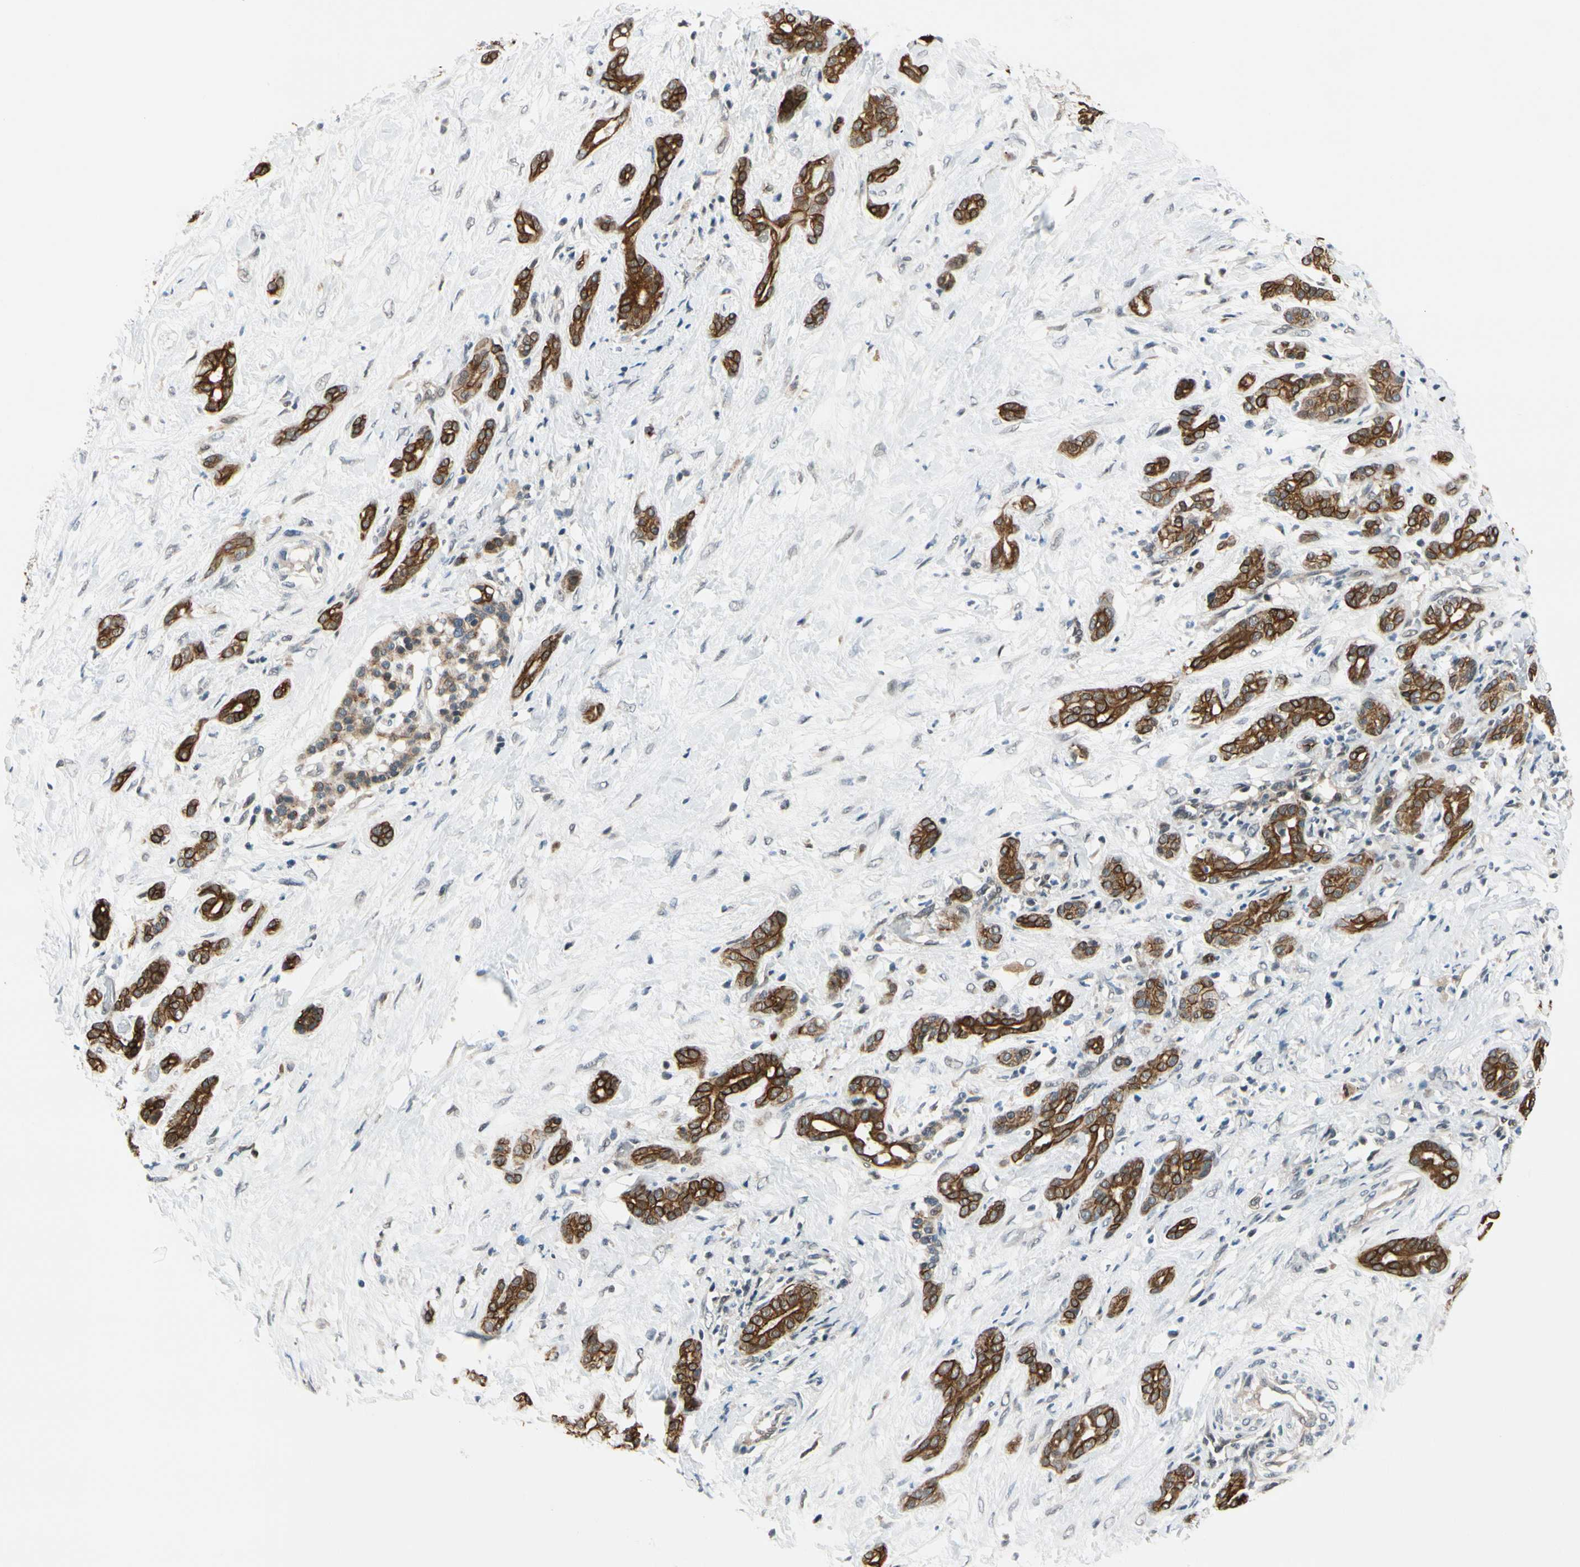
{"staining": {"intensity": "strong", "quantity": ">75%", "location": "cytoplasmic/membranous"}, "tissue": "pancreatic cancer", "cell_type": "Tumor cells", "image_type": "cancer", "snomed": [{"axis": "morphology", "description": "Adenocarcinoma, NOS"}, {"axis": "topography", "description": "Pancreas"}], "caption": "Tumor cells display high levels of strong cytoplasmic/membranous expression in about >75% of cells in pancreatic cancer (adenocarcinoma).", "gene": "TAF12", "patient": {"sex": "male", "age": 41}}